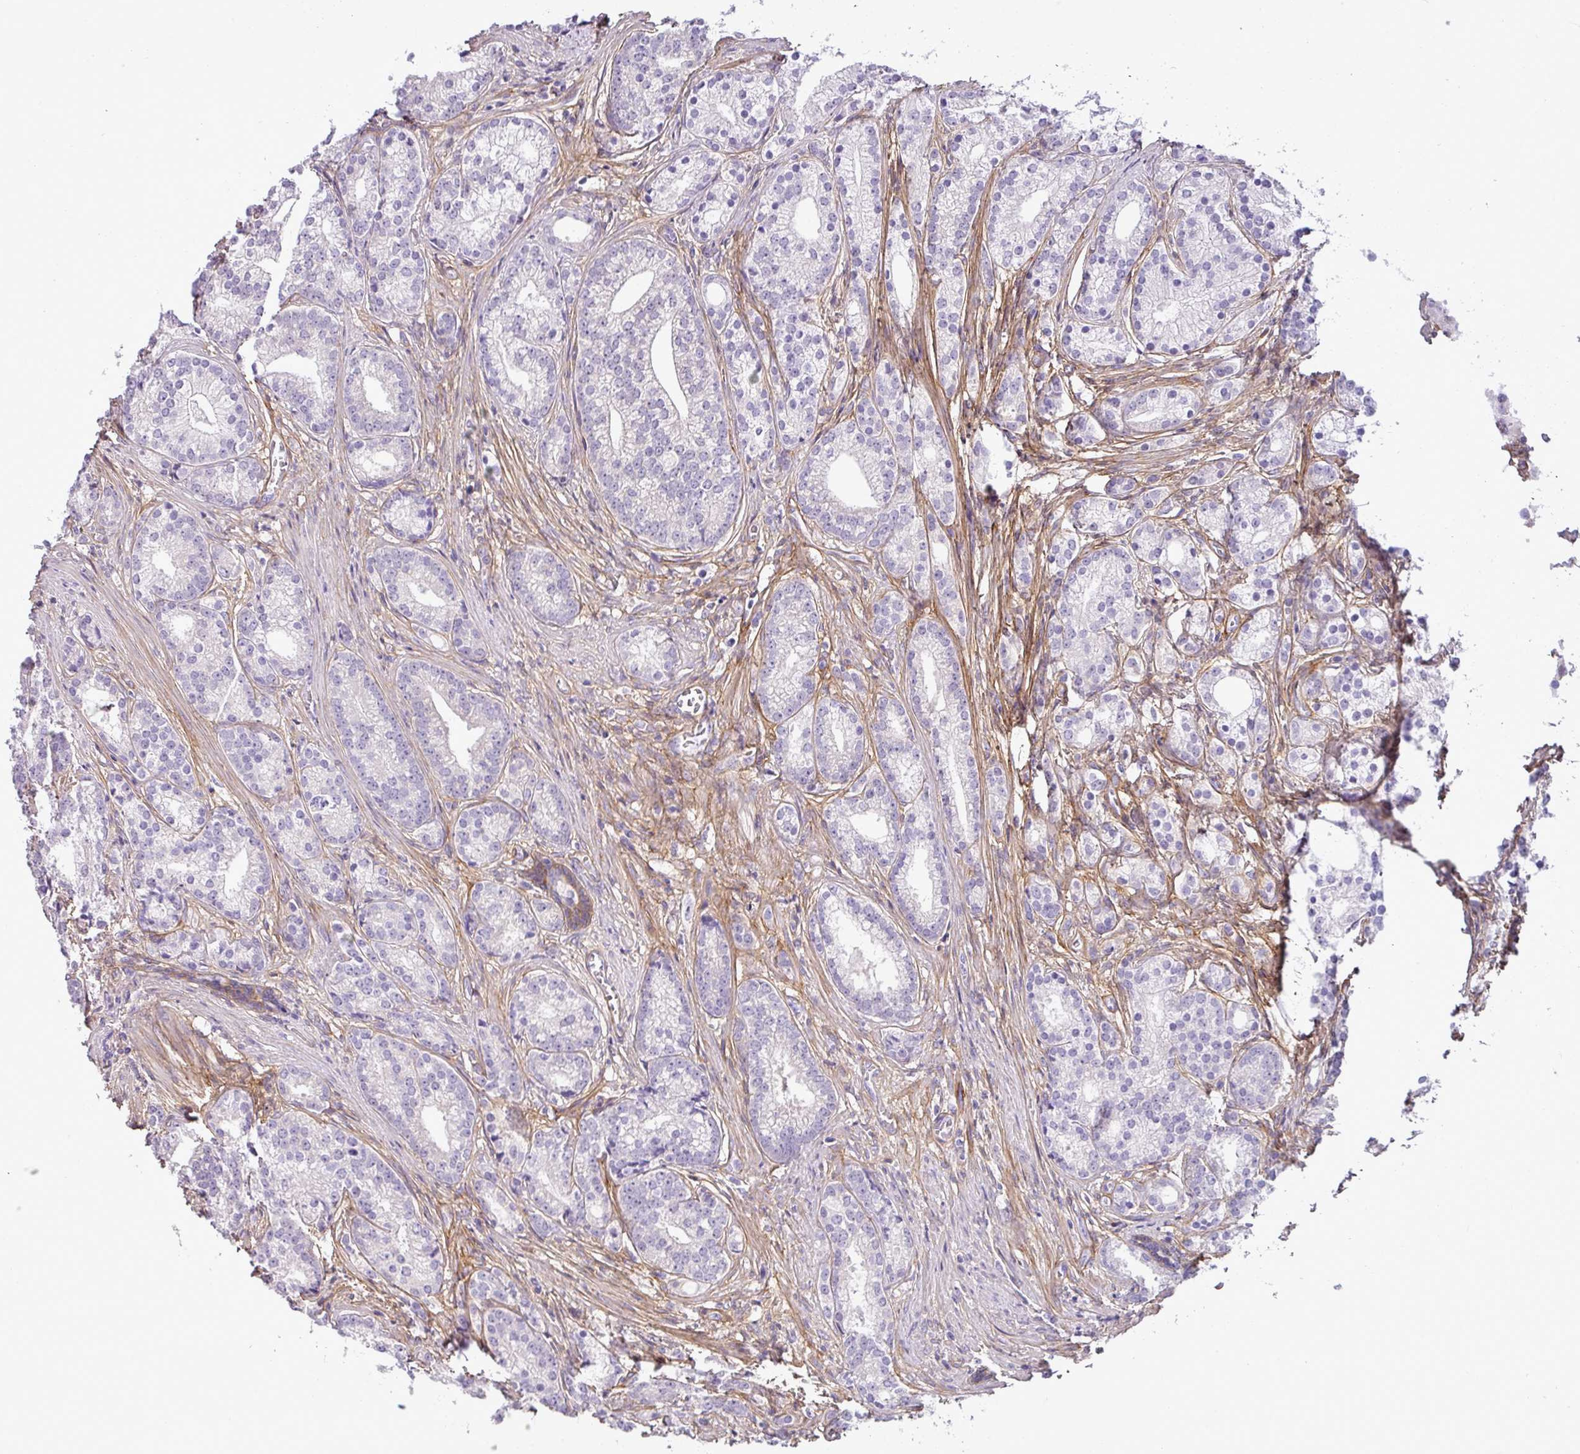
{"staining": {"intensity": "negative", "quantity": "none", "location": "none"}, "tissue": "prostate cancer", "cell_type": "Tumor cells", "image_type": "cancer", "snomed": [{"axis": "morphology", "description": "Adenocarcinoma, Low grade"}, {"axis": "topography", "description": "Prostate"}], "caption": "High power microscopy photomicrograph of an IHC photomicrograph of prostate cancer, revealing no significant expression in tumor cells. (Brightfield microscopy of DAB (3,3'-diaminobenzidine) IHC at high magnification).", "gene": "PARD6G", "patient": {"sex": "male", "age": 71}}